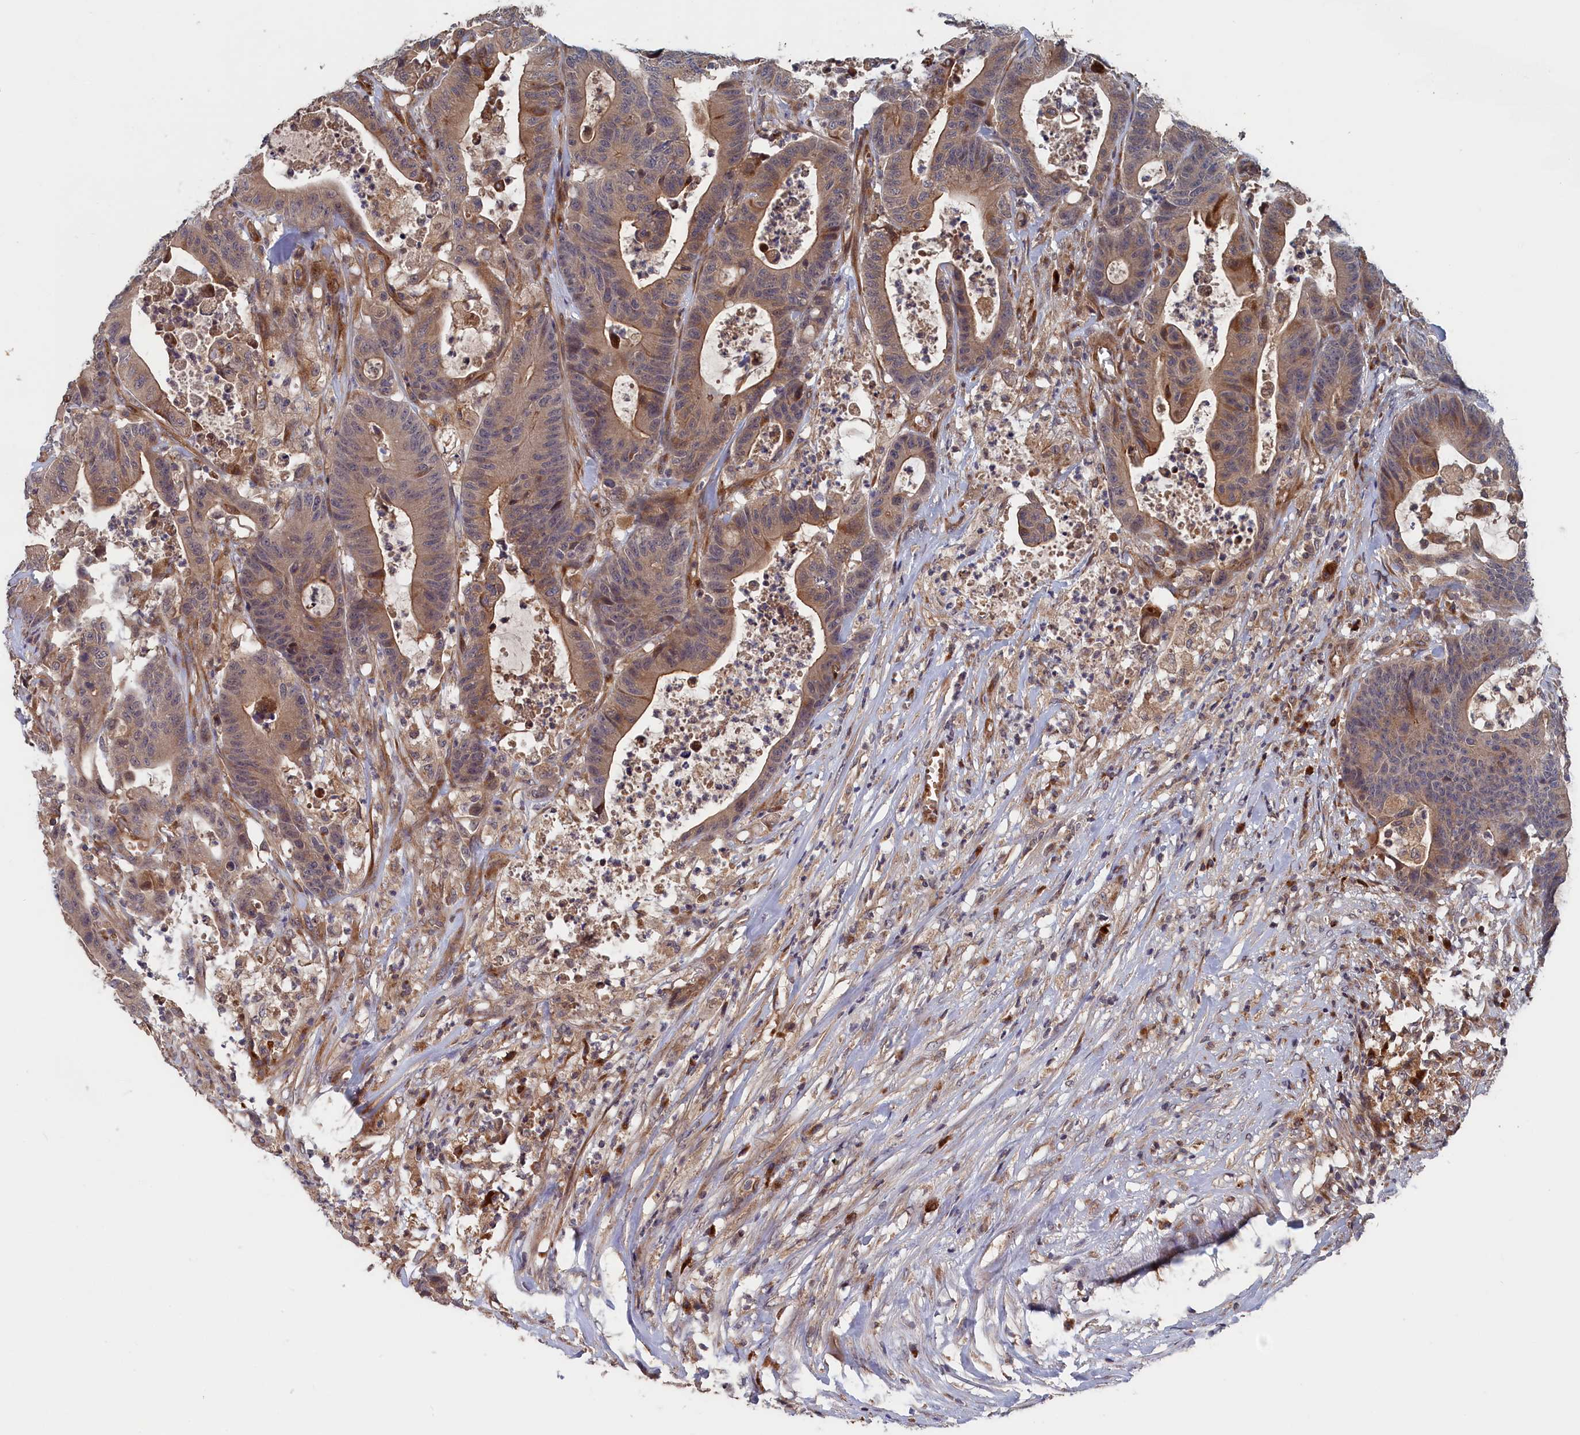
{"staining": {"intensity": "moderate", "quantity": ">75%", "location": "cytoplasmic/membranous"}, "tissue": "colorectal cancer", "cell_type": "Tumor cells", "image_type": "cancer", "snomed": [{"axis": "morphology", "description": "Adenocarcinoma, NOS"}, {"axis": "topography", "description": "Colon"}], "caption": "This is an image of IHC staining of adenocarcinoma (colorectal), which shows moderate expression in the cytoplasmic/membranous of tumor cells.", "gene": "TRAPPC2L", "patient": {"sex": "female", "age": 84}}